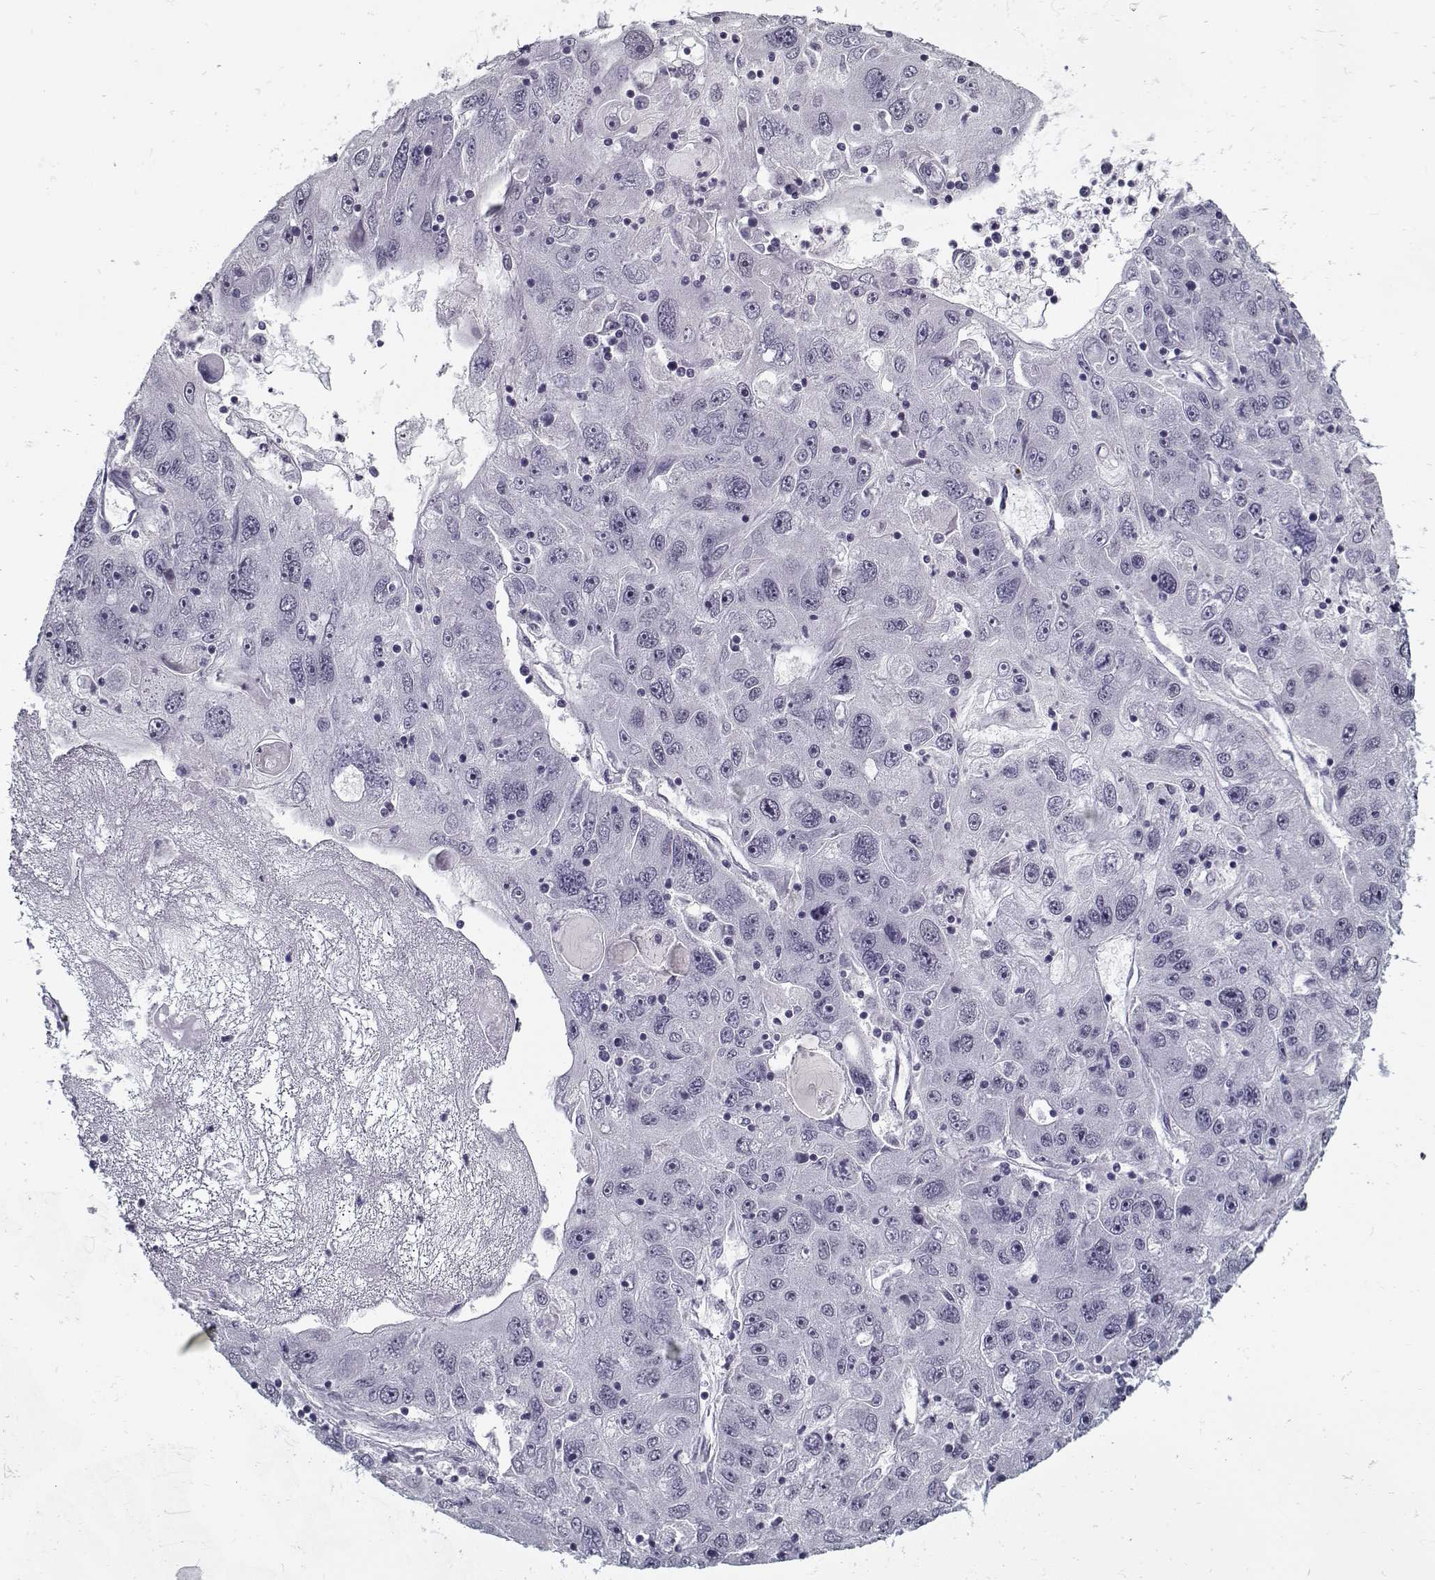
{"staining": {"intensity": "negative", "quantity": "none", "location": "none"}, "tissue": "stomach cancer", "cell_type": "Tumor cells", "image_type": "cancer", "snomed": [{"axis": "morphology", "description": "Adenocarcinoma, NOS"}, {"axis": "topography", "description": "Stomach"}], "caption": "Immunohistochemical staining of adenocarcinoma (stomach) shows no significant positivity in tumor cells.", "gene": "RNF32", "patient": {"sex": "male", "age": 56}}